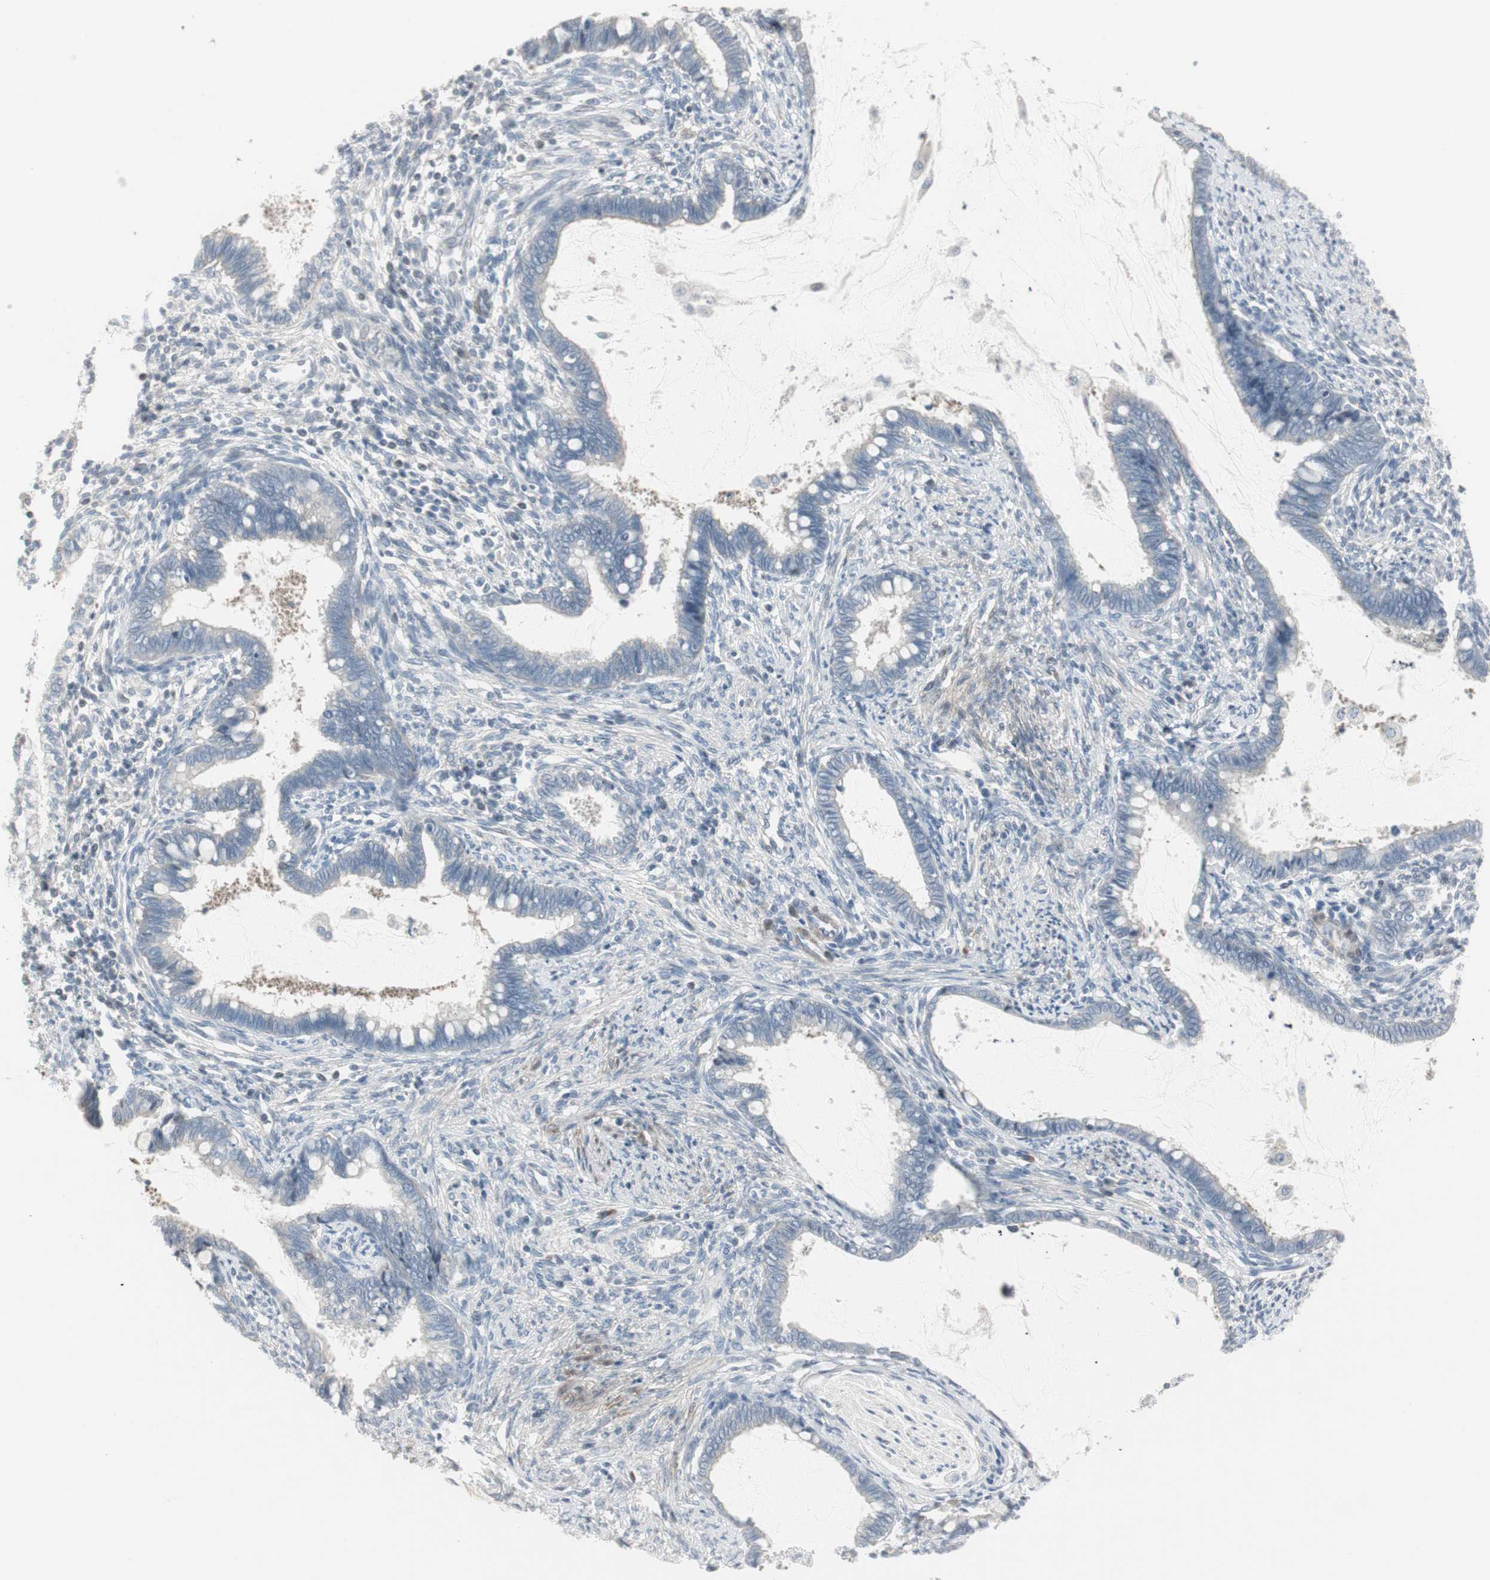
{"staining": {"intensity": "negative", "quantity": "none", "location": "none"}, "tissue": "cervical cancer", "cell_type": "Tumor cells", "image_type": "cancer", "snomed": [{"axis": "morphology", "description": "Adenocarcinoma, NOS"}, {"axis": "topography", "description": "Cervix"}], "caption": "The immunohistochemistry micrograph has no significant staining in tumor cells of cervical adenocarcinoma tissue.", "gene": "DMPK", "patient": {"sex": "female", "age": 44}}